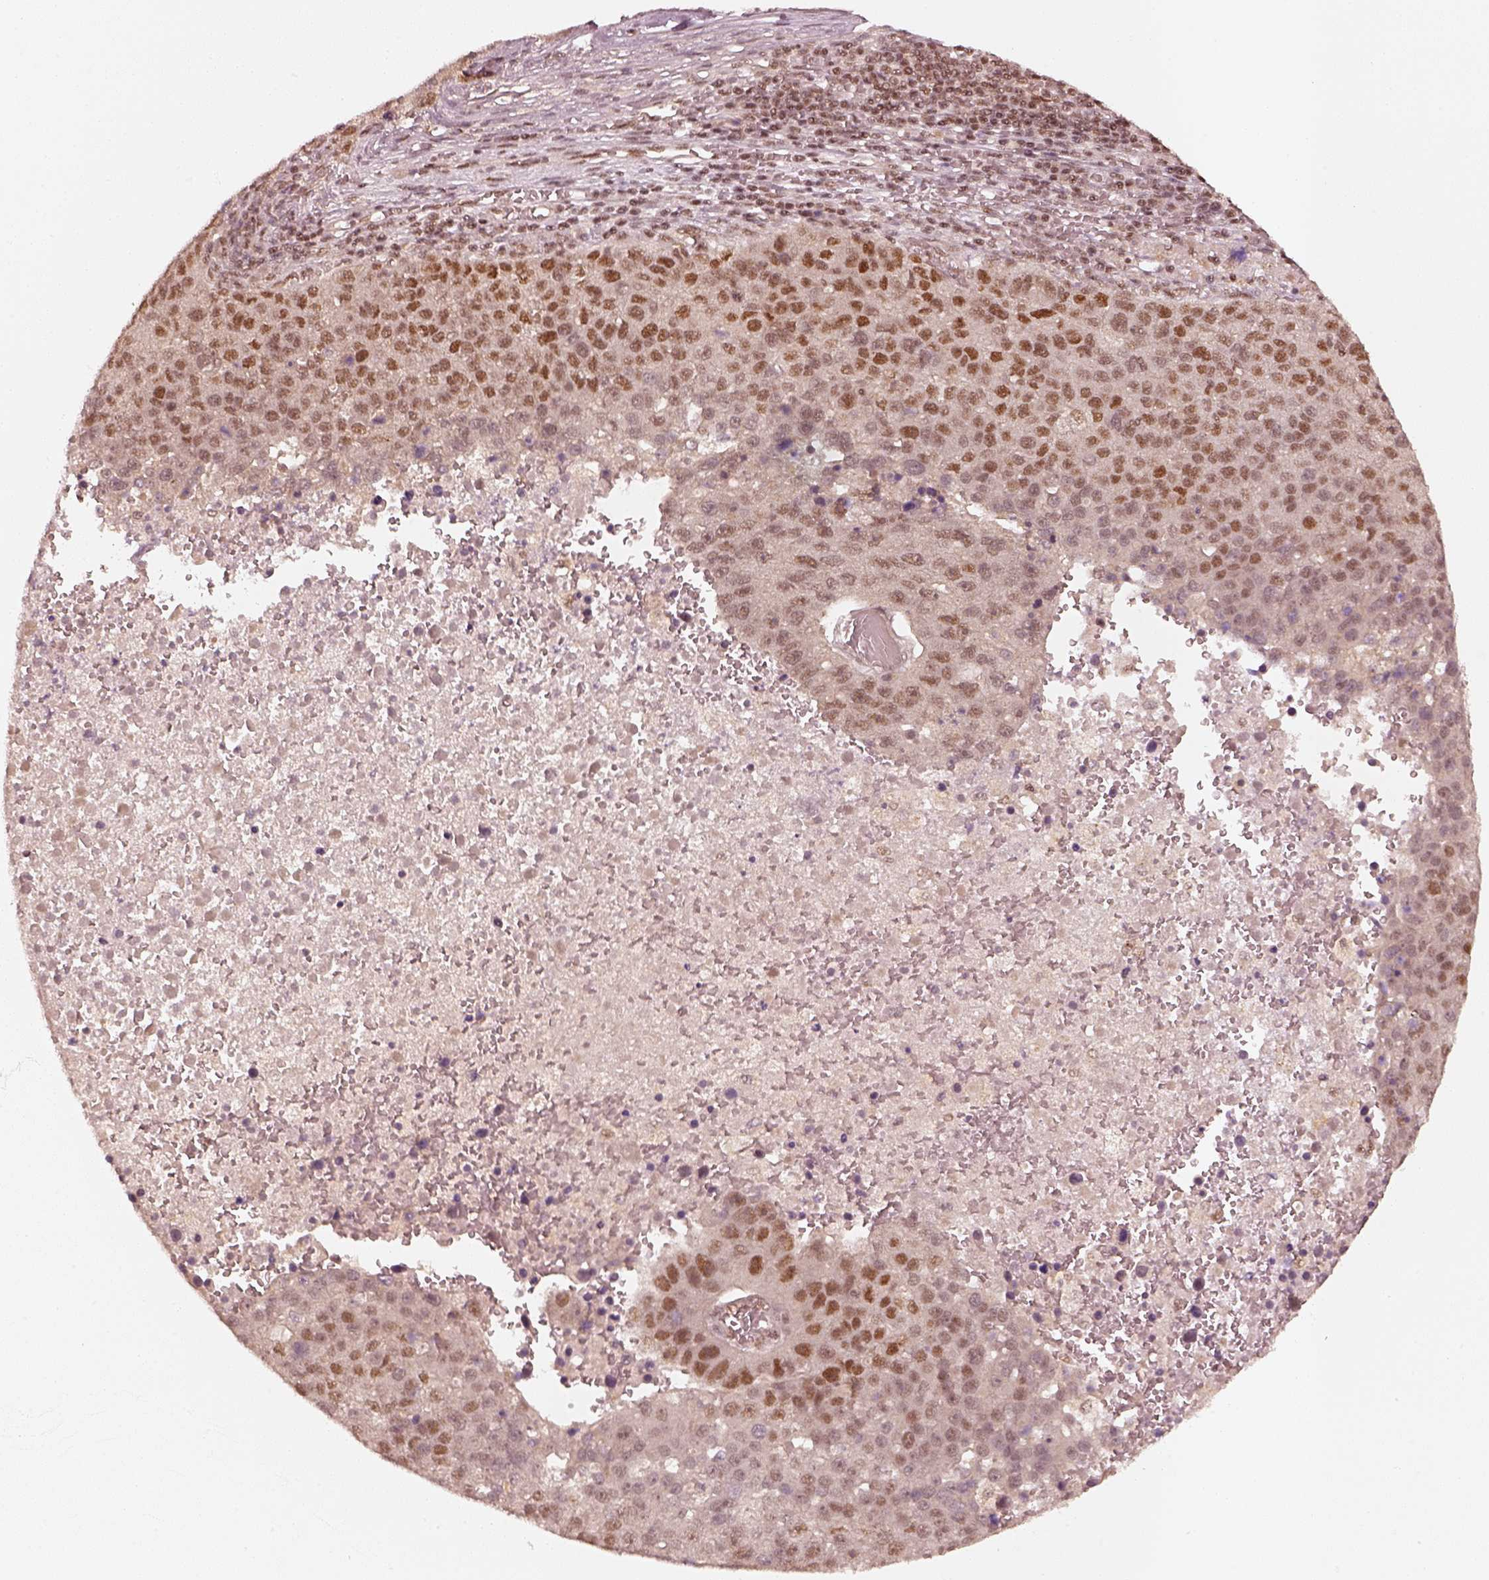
{"staining": {"intensity": "moderate", "quantity": "25%-75%", "location": "nuclear"}, "tissue": "pancreatic cancer", "cell_type": "Tumor cells", "image_type": "cancer", "snomed": [{"axis": "morphology", "description": "Adenocarcinoma, NOS"}, {"axis": "topography", "description": "Pancreas"}], "caption": "A photomicrograph showing moderate nuclear expression in about 25%-75% of tumor cells in pancreatic adenocarcinoma, as visualized by brown immunohistochemical staining.", "gene": "GMEB2", "patient": {"sex": "female", "age": 61}}